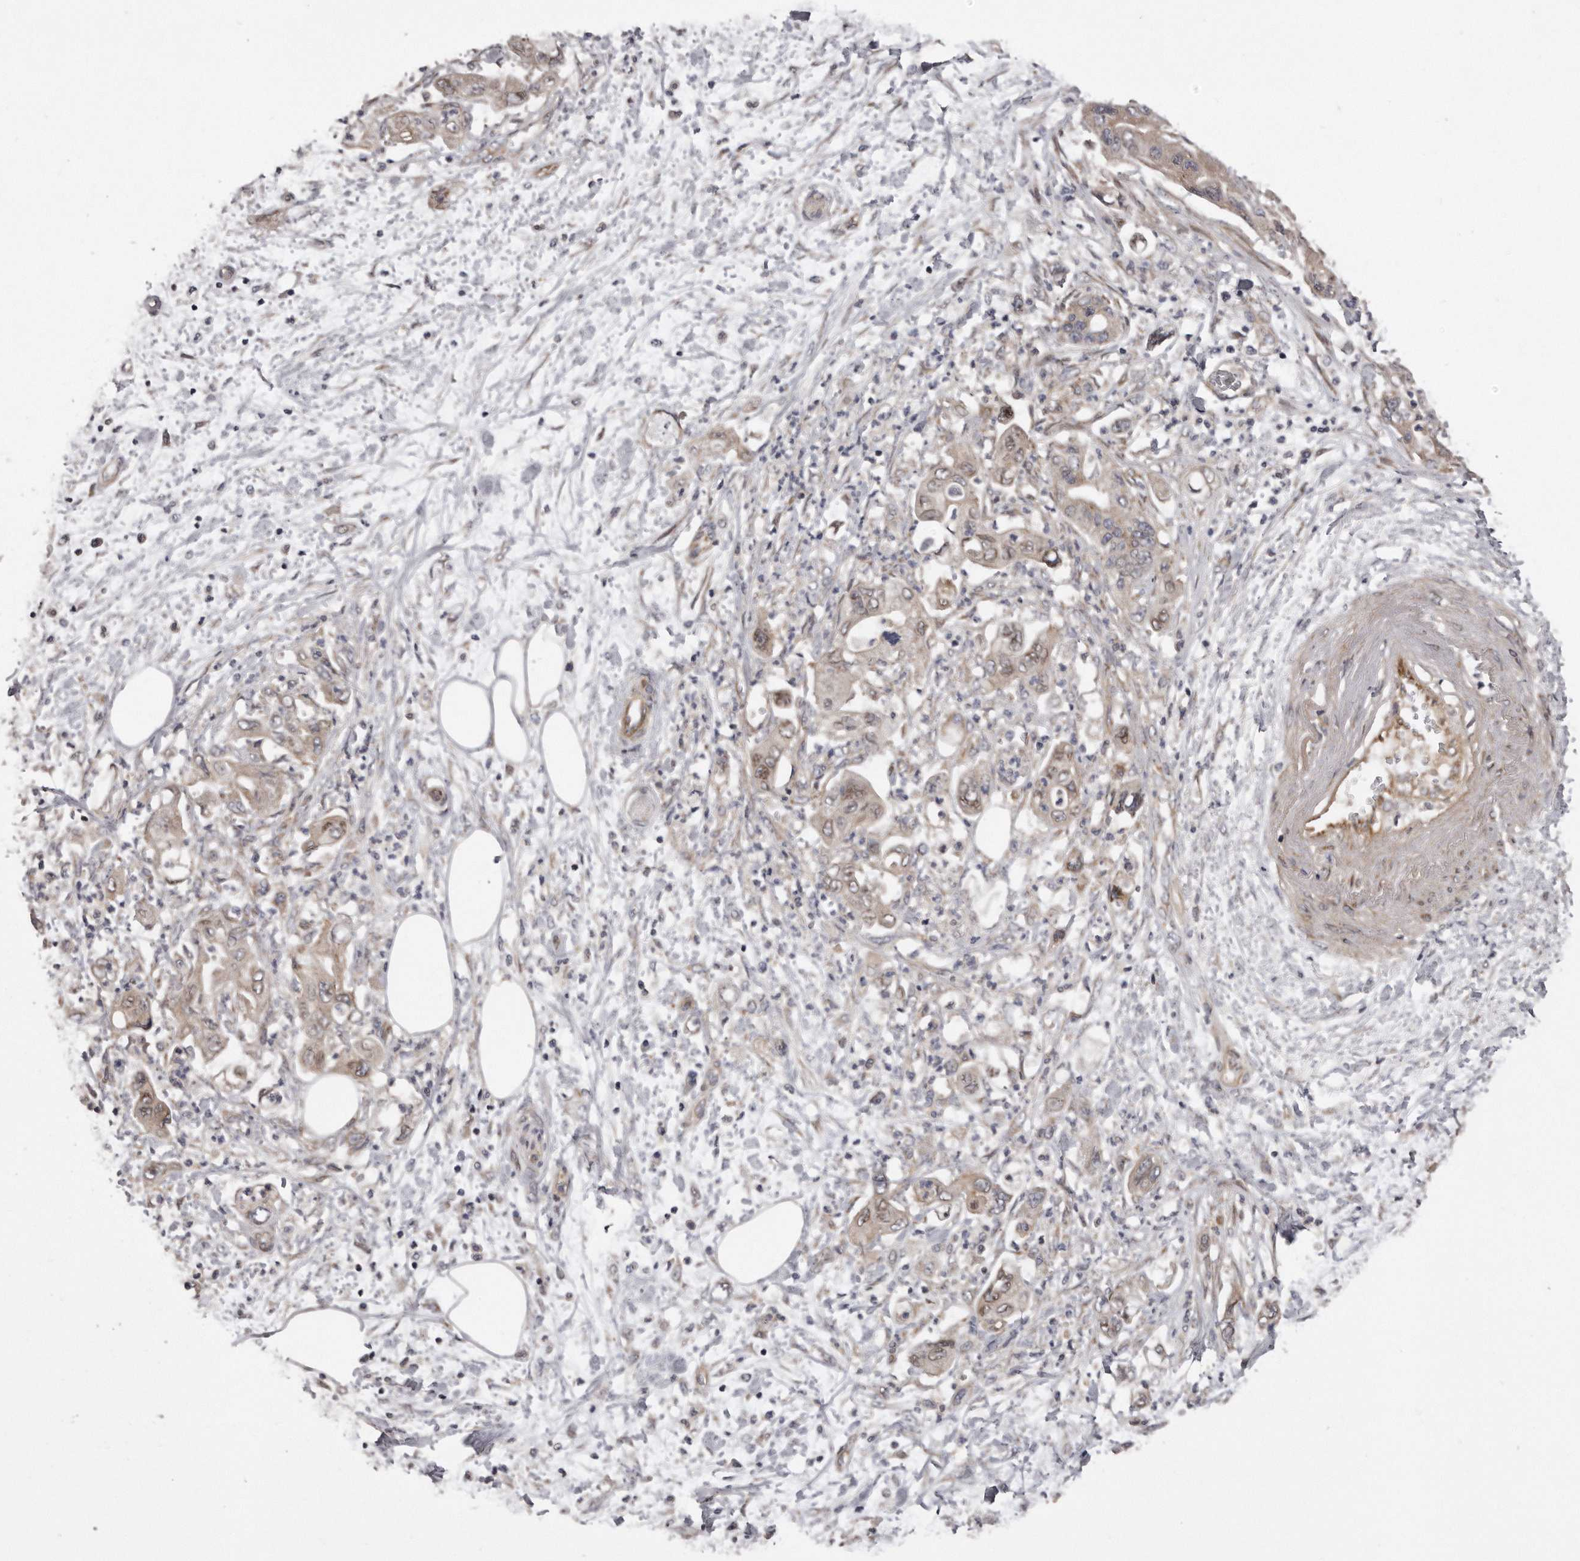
{"staining": {"intensity": "weak", "quantity": ">75%", "location": "cytoplasmic/membranous"}, "tissue": "pancreatic cancer", "cell_type": "Tumor cells", "image_type": "cancer", "snomed": [{"axis": "morphology", "description": "Adenocarcinoma, NOS"}, {"axis": "topography", "description": "Pancreas"}], "caption": "Brown immunohistochemical staining in human pancreatic cancer exhibits weak cytoplasmic/membranous positivity in about >75% of tumor cells. (Brightfield microscopy of DAB IHC at high magnification).", "gene": "ARMCX1", "patient": {"sex": "female", "age": 73}}